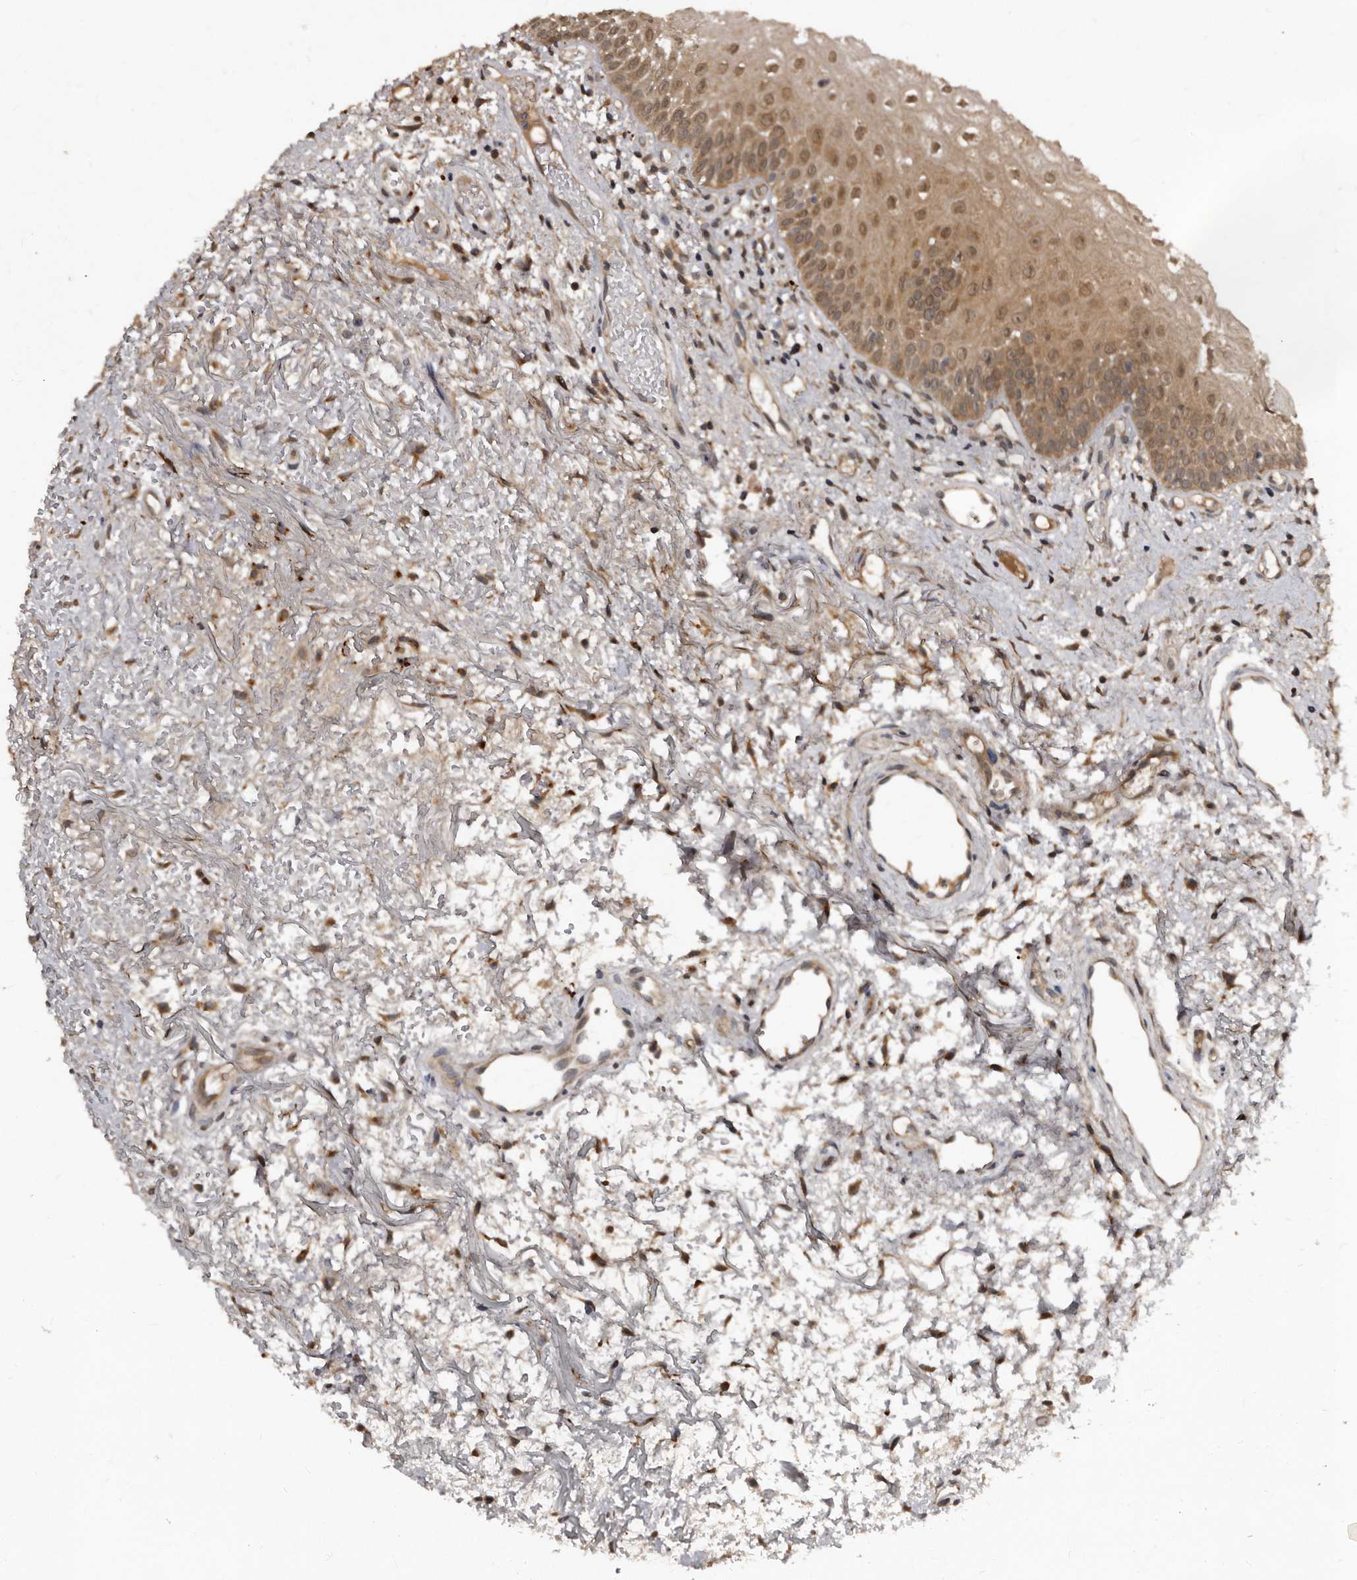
{"staining": {"intensity": "moderate", "quantity": ">75%", "location": "cytoplasmic/membranous"}, "tissue": "oral mucosa", "cell_type": "Squamous epithelial cells", "image_type": "normal", "snomed": [{"axis": "morphology", "description": "Normal tissue, NOS"}, {"axis": "topography", "description": "Oral tissue"}], "caption": "This micrograph exhibits unremarkable oral mucosa stained with immunohistochemistry to label a protein in brown. The cytoplasmic/membranous of squamous epithelial cells show moderate positivity for the protein. Nuclei are counter-stained blue.", "gene": "PMVK", "patient": {"sex": "male", "age": 52}}